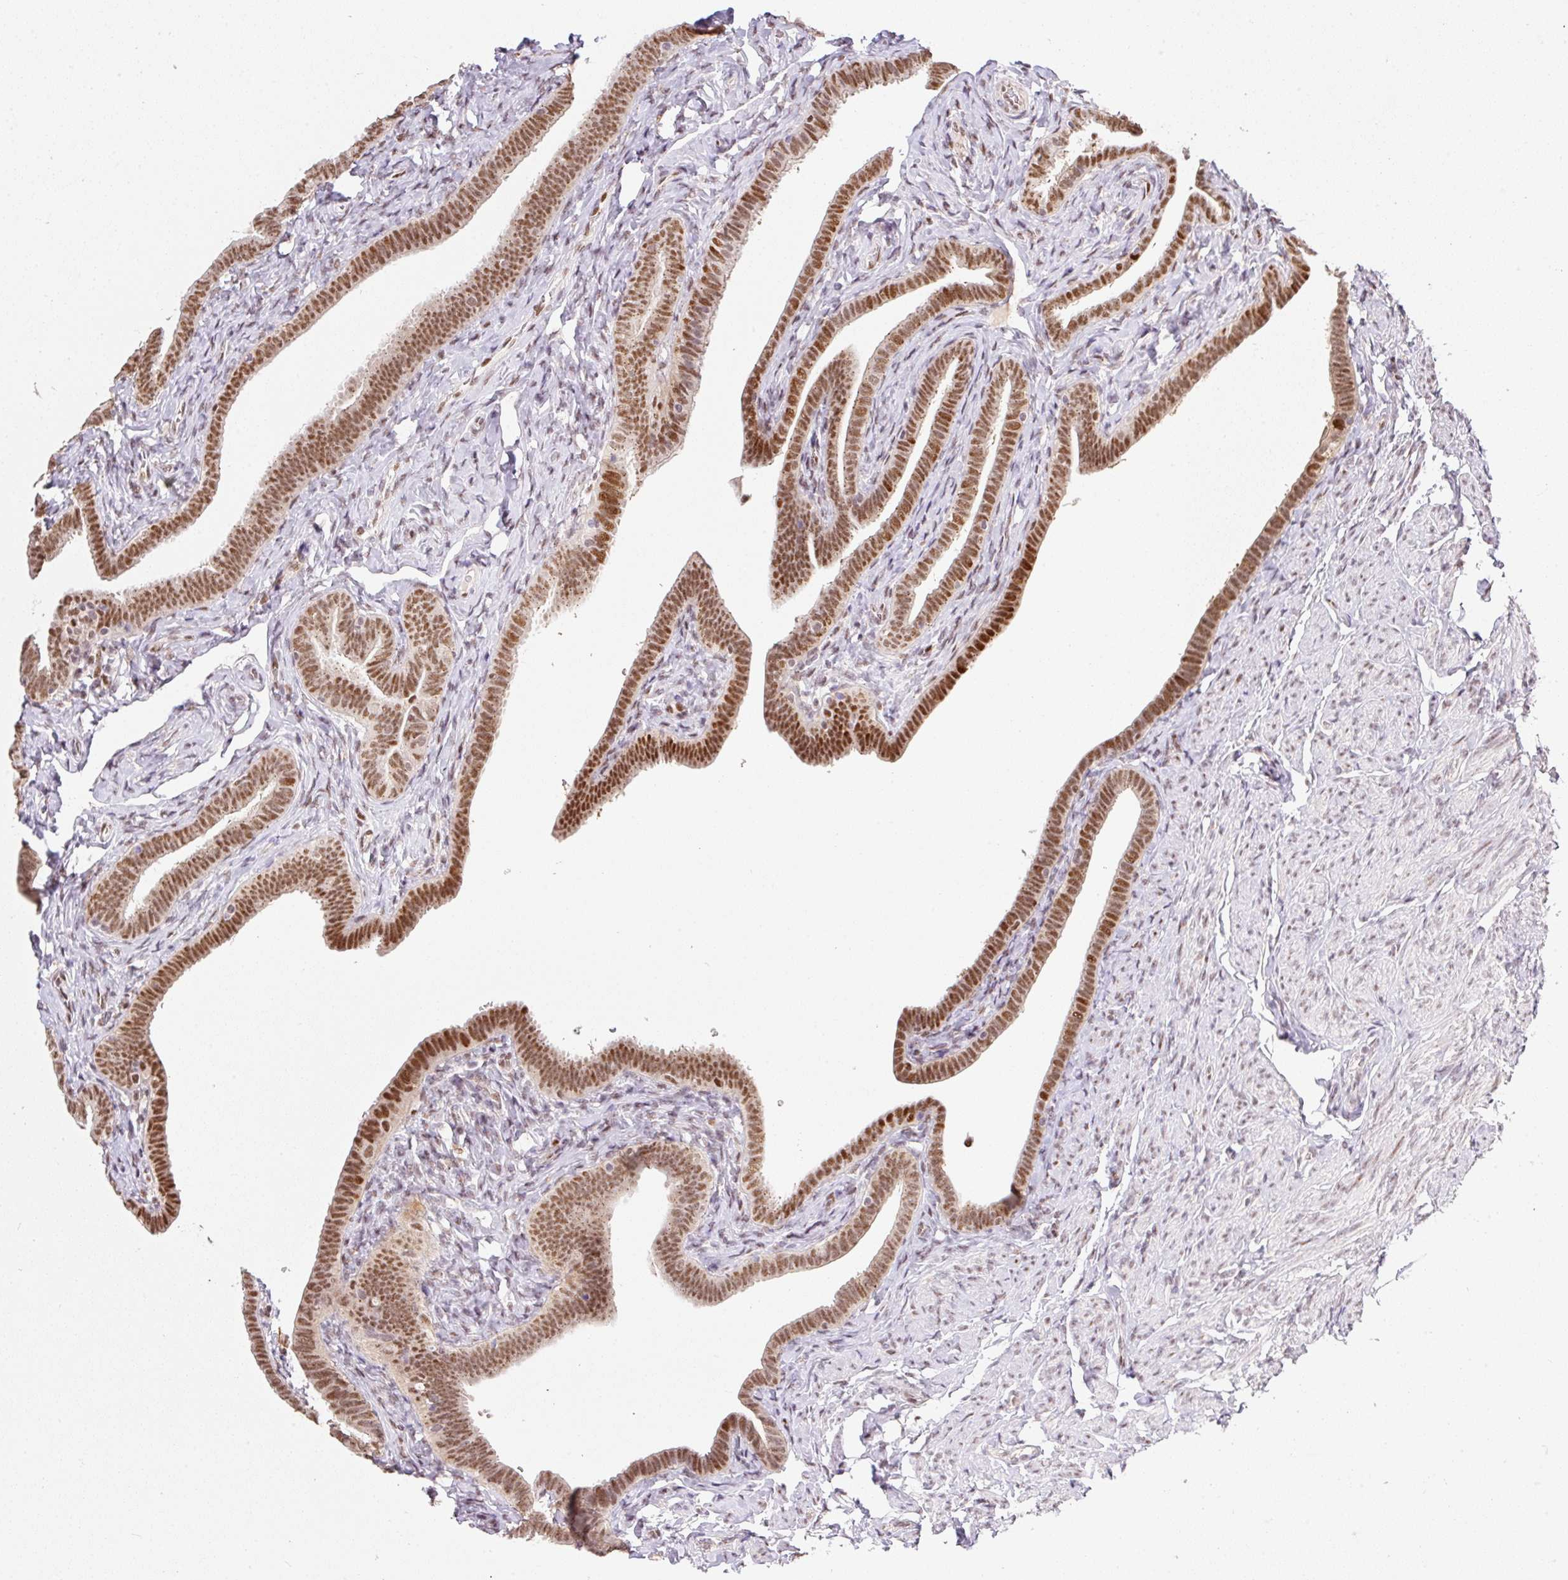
{"staining": {"intensity": "moderate", "quantity": ">75%", "location": "nuclear"}, "tissue": "fallopian tube", "cell_type": "Glandular cells", "image_type": "normal", "snomed": [{"axis": "morphology", "description": "Normal tissue, NOS"}, {"axis": "topography", "description": "Fallopian tube"}], "caption": "DAB (3,3'-diaminobenzidine) immunohistochemical staining of unremarkable human fallopian tube reveals moderate nuclear protein positivity in approximately >75% of glandular cells. Using DAB (3,3'-diaminobenzidine) (brown) and hematoxylin (blue) stains, captured at high magnification using brightfield microscopy.", "gene": "GPR139", "patient": {"sex": "female", "age": 69}}